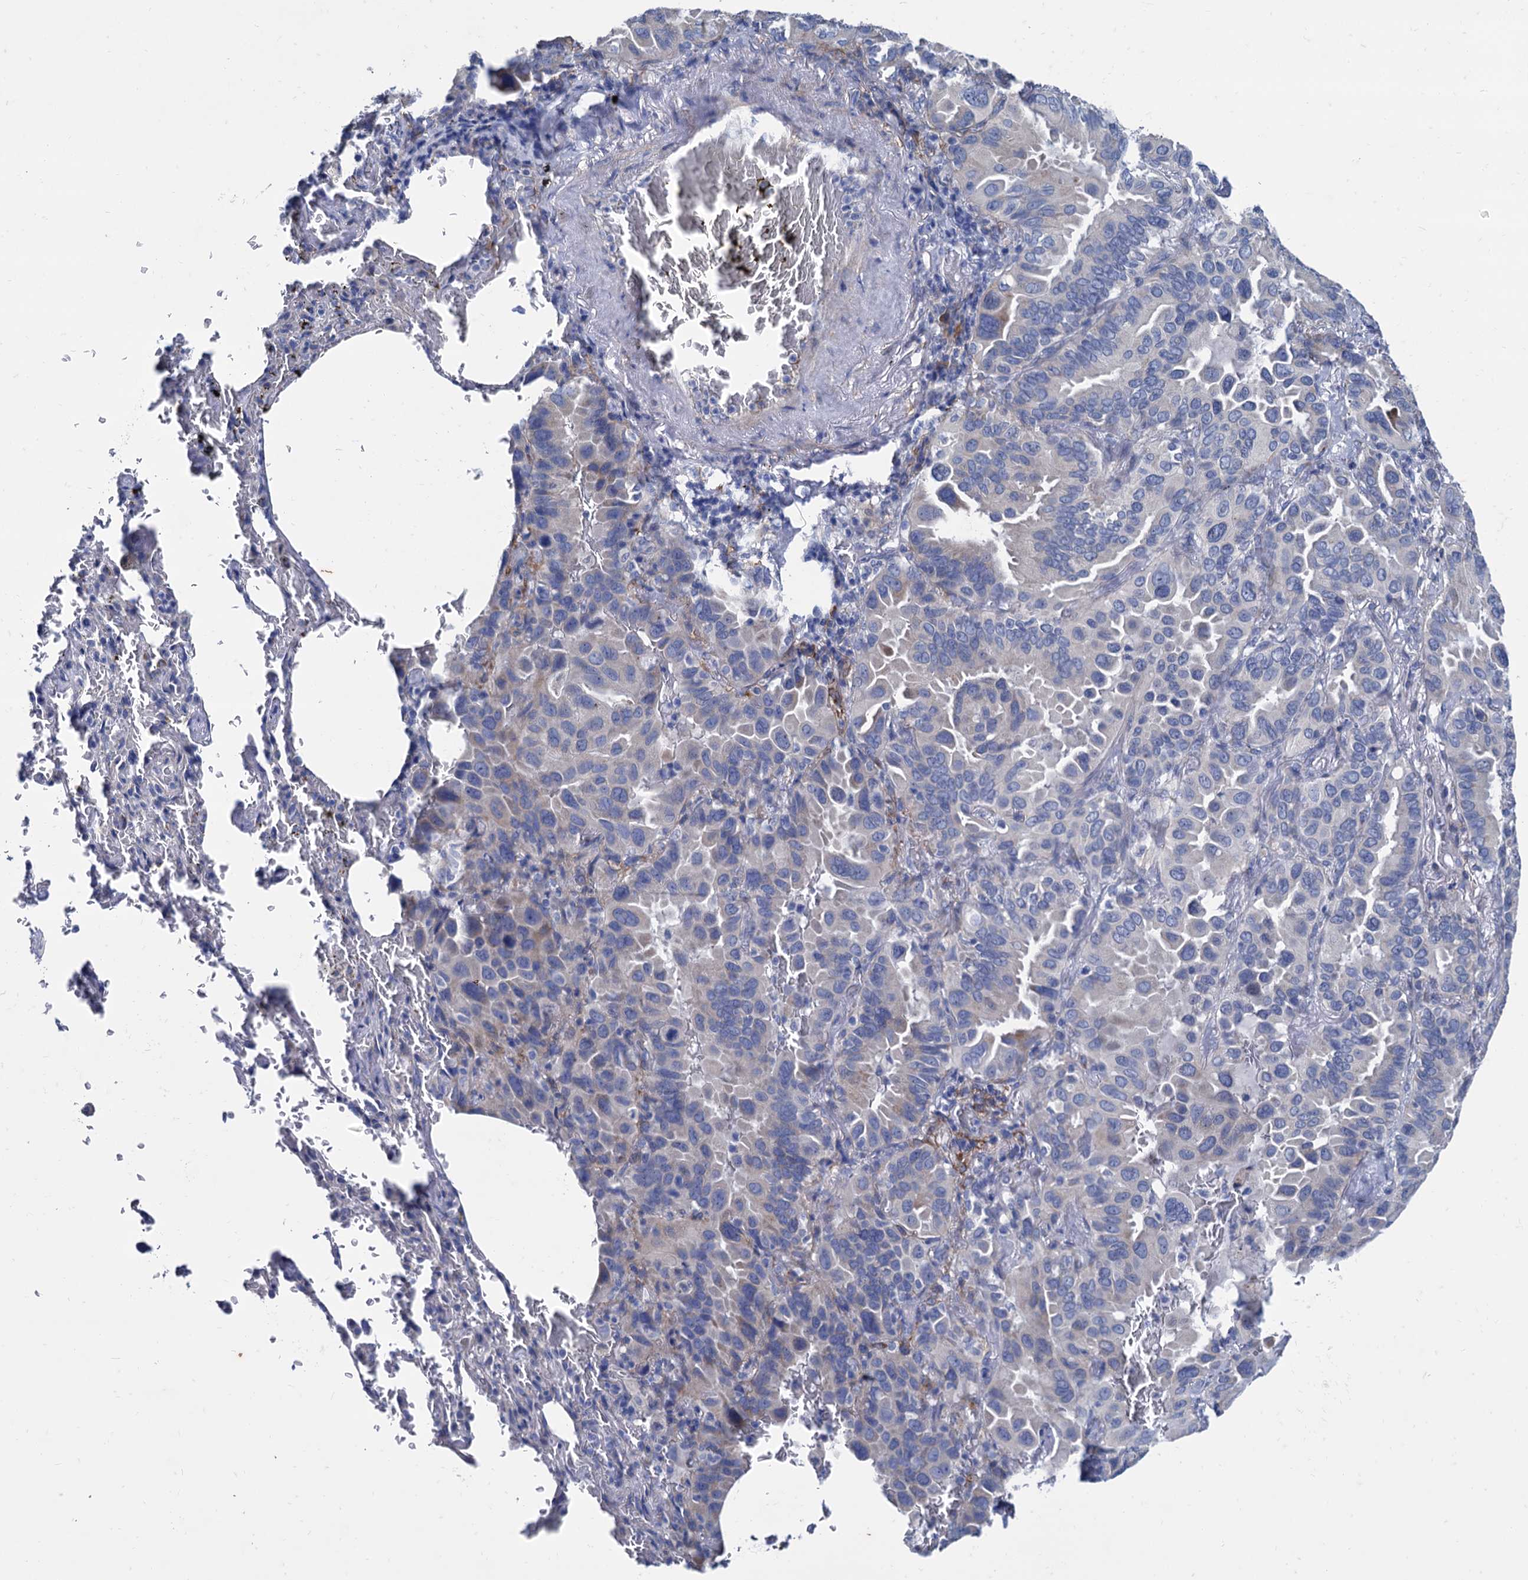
{"staining": {"intensity": "negative", "quantity": "none", "location": "none"}, "tissue": "lung cancer", "cell_type": "Tumor cells", "image_type": "cancer", "snomed": [{"axis": "morphology", "description": "Adenocarcinoma, NOS"}, {"axis": "topography", "description": "Lung"}], "caption": "A high-resolution image shows immunohistochemistry (IHC) staining of adenocarcinoma (lung), which shows no significant staining in tumor cells. (Brightfield microscopy of DAB immunohistochemistry (IHC) at high magnification).", "gene": "FOXR2", "patient": {"sex": "male", "age": 64}}